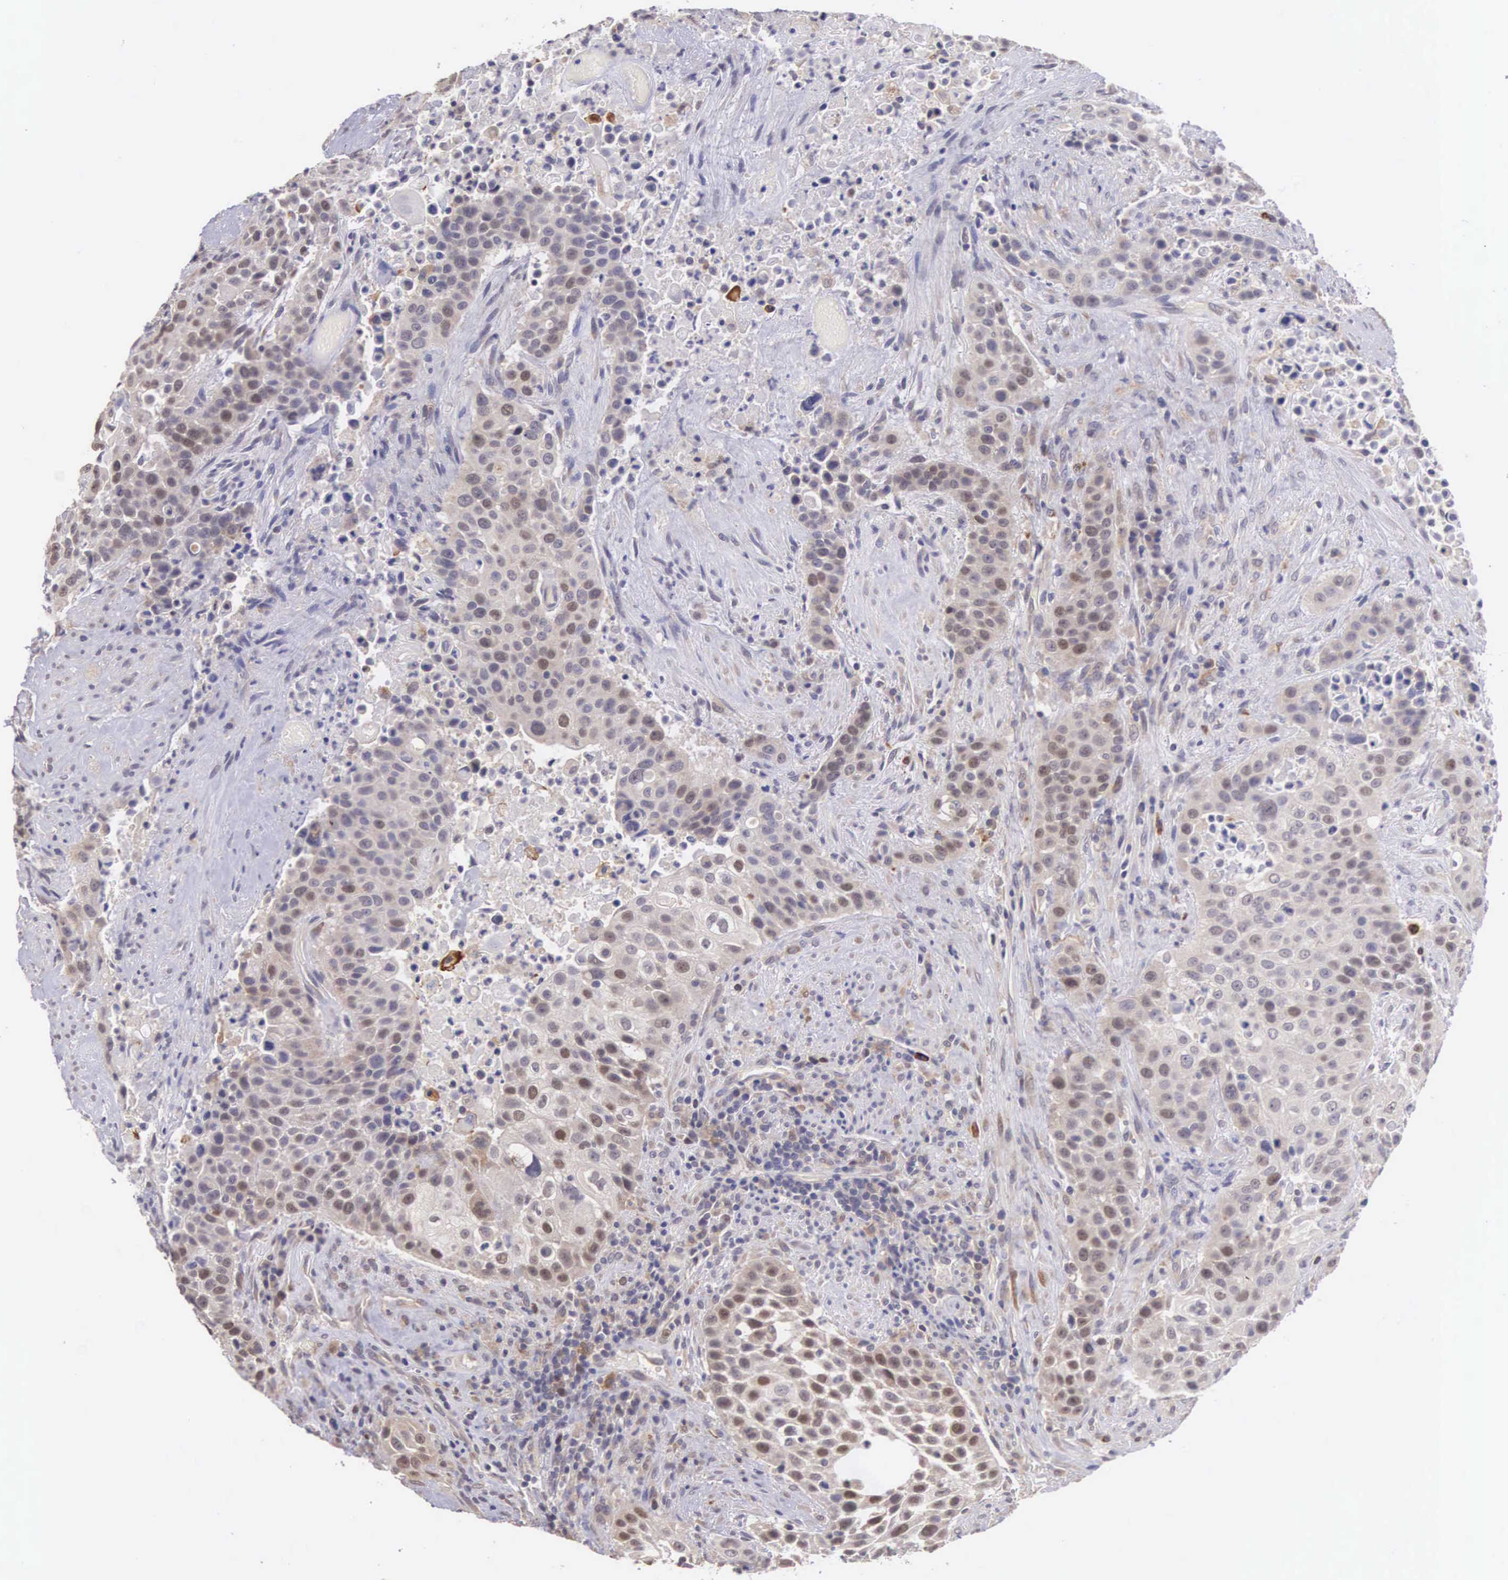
{"staining": {"intensity": "moderate", "quantity": "25%-75%", "location": "cytoplasmic/membranous,nuclear"}, "tissue": "urothelial cancer", "cell_type": "Tumor cells", "image_type": "cancer", "snomed": [{"axis": "morphology", "description": "Urothelial carcinoma, High grade"}, {"axis": "topography", "description": "Urinary bladder"}], "caption": "Immunohistochemistry (IHC) staining of urothelial cancer, which reveals medium levels of moderate cytoplasmic/membranous and nuclear staining in about 25%-75% of tumor cells indicating moderate cytoplasmic/membranous and nuclear protein positivity. The staining was performed using DAB (brown) for protein detection and nuclei were counterstained in hematoxylin (blue).", "gene": "CDC45", "patient": {"sex": "male", "age": 74}}